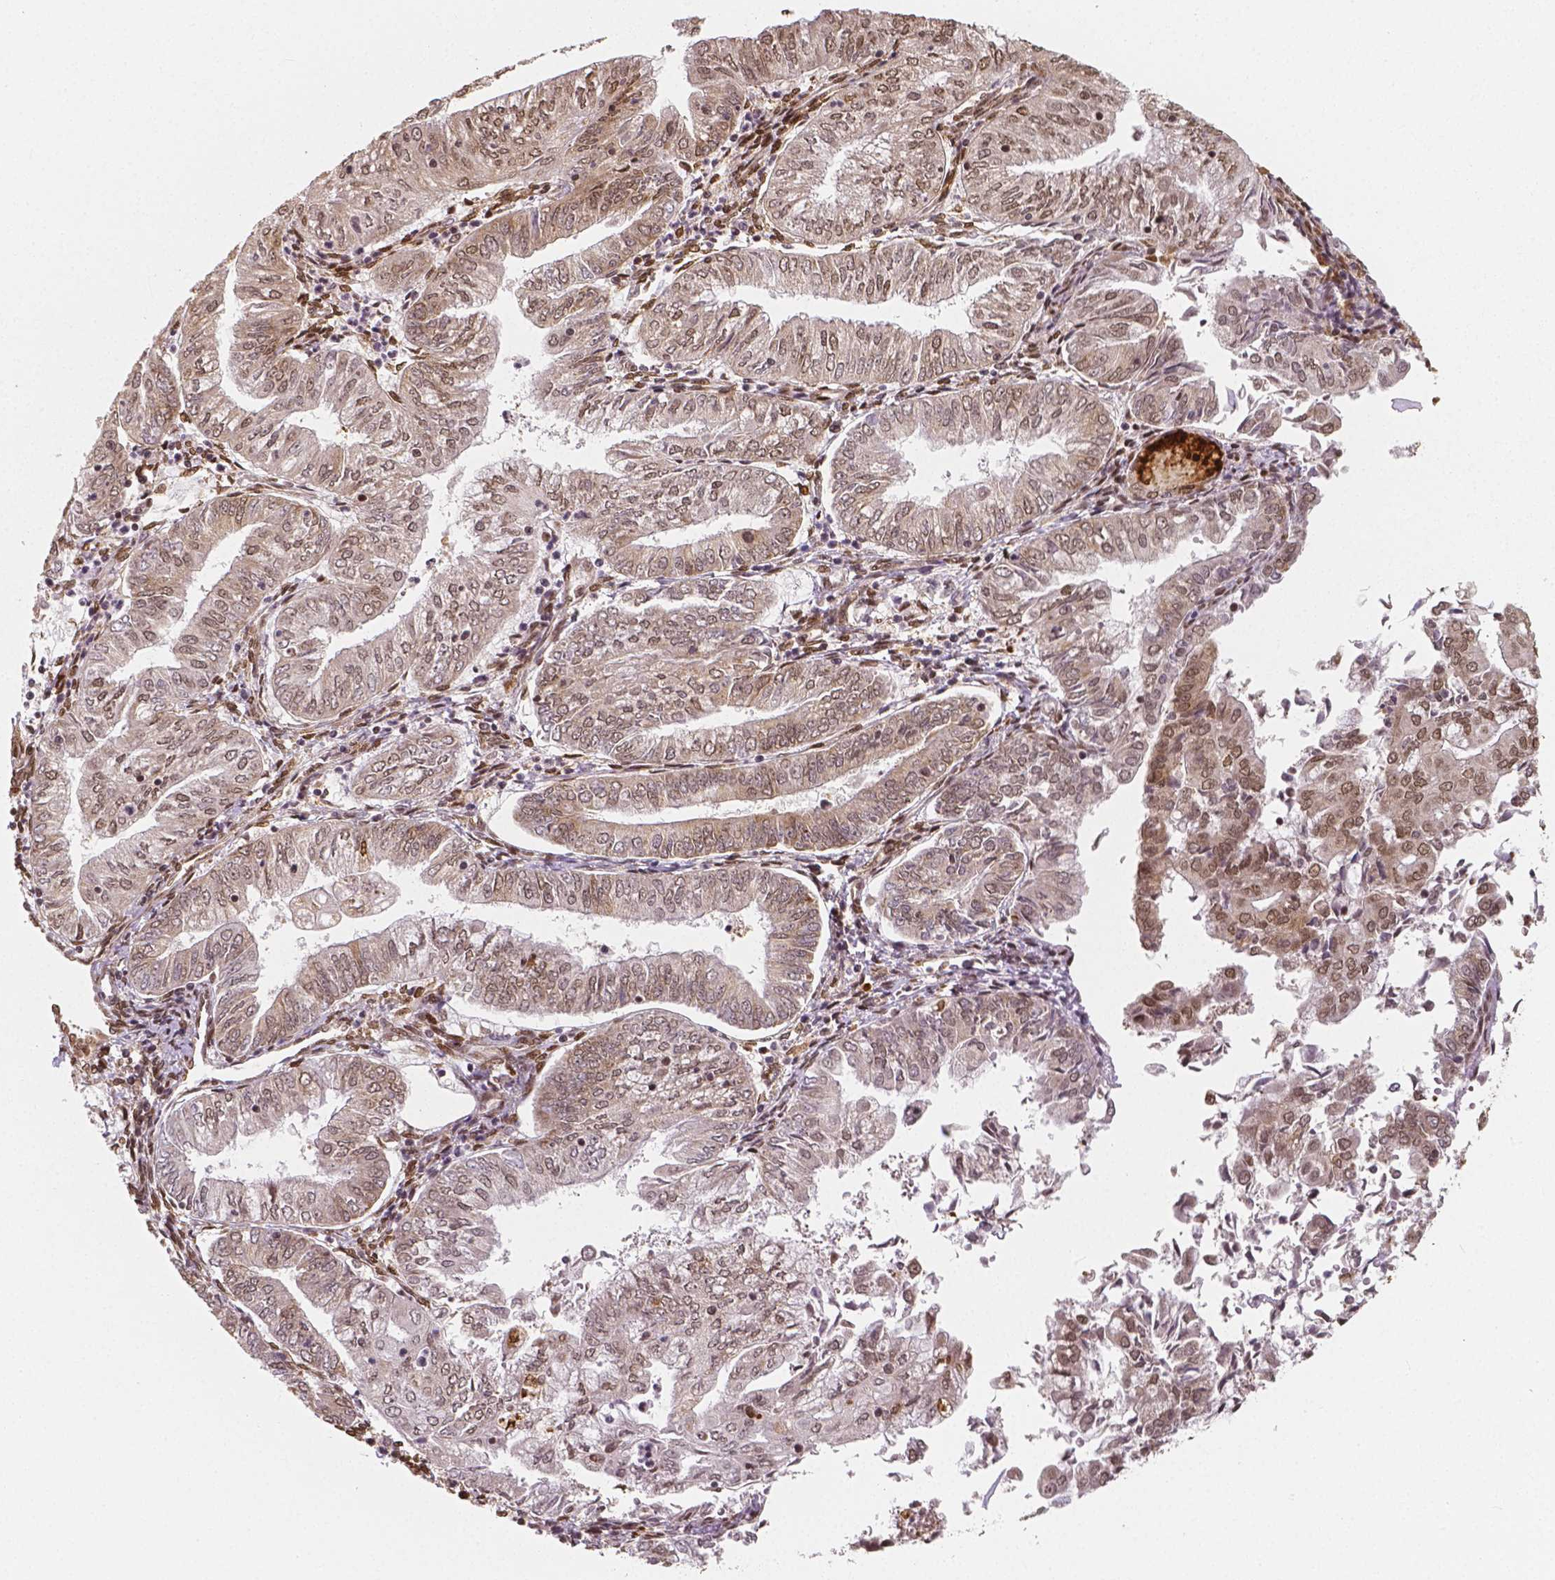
{"staining": {"intensity": "moderate", "quantity": ">75%", "location": "nuclear"}, "tissue": "endometrial cancer", "cell_type": "Tumor cells", "image_type": "cancer", "snomed": [{"axis": "morphology", "description": "Adenocarcinoma, NOS"}, {"axis": "topography", "description": "Endometrium"}], "caption": "There is medium levels of moderate nuclear staining in tumor cells of endometrial cancer, as demonstrated by immunohistochemical staining (brown color).", "gene": "NUCKS1", "patient": {"sex": "female", "age": 55}}